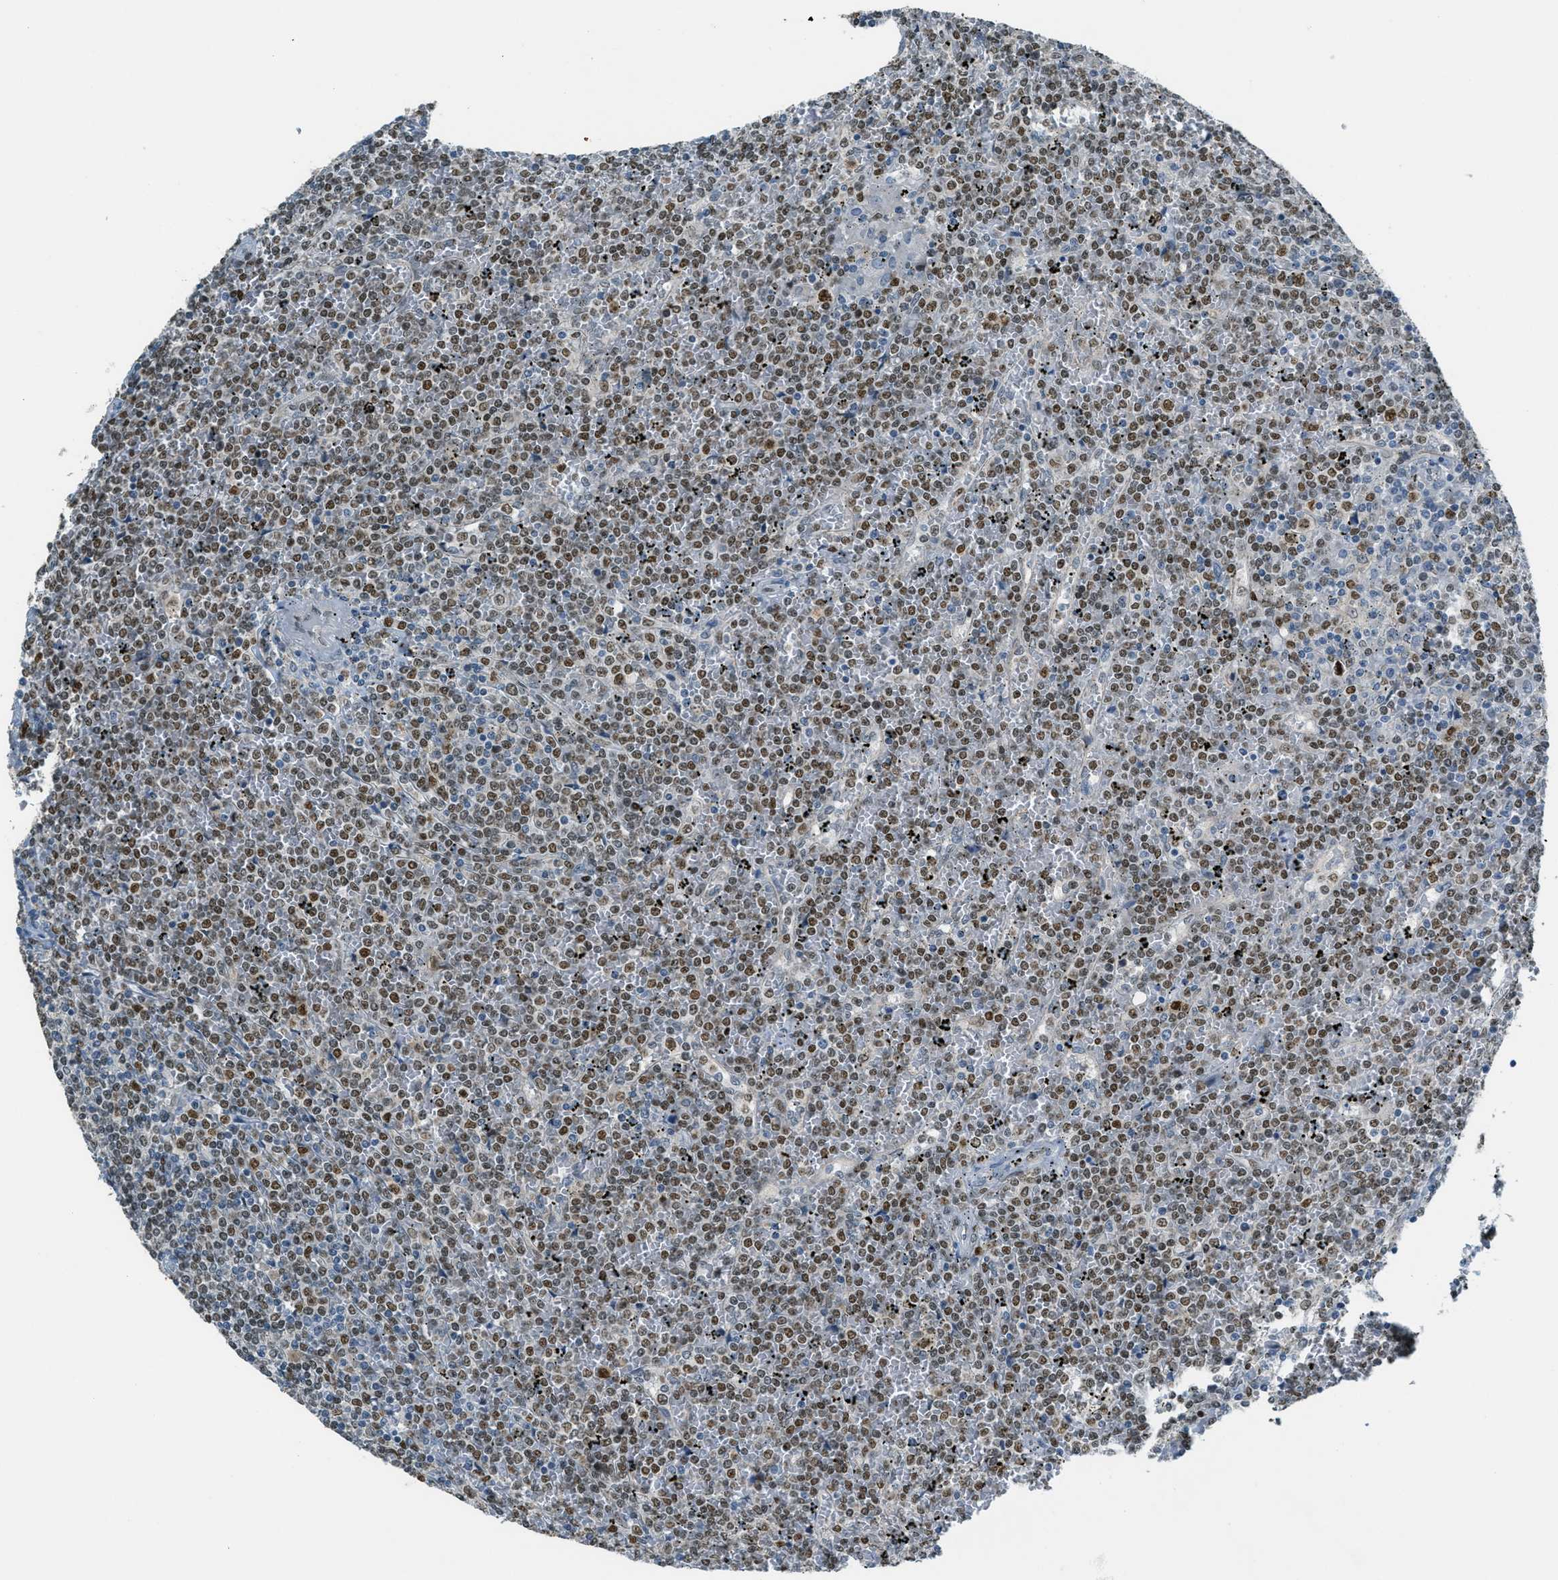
{"staining": {"intensity": "moderate", "quantity": ">75%", "location": "nuclear"}, "tissue": "lymphoma", "cell_type": "Tumor cells", "image_type": "cancer", "snomed": [{"axis": "morphology", "description": "Malignant lymphoma, non-Hodgkin's type, Low grade"}, {"axis": "topography", "description": "Spleen"}], "caption": "Lymphoma stained for a protein reveals moderate nuclear positivity in tumor cells.", "gene": "TCF3", "patient": {"sex": "female", "age": 19}}